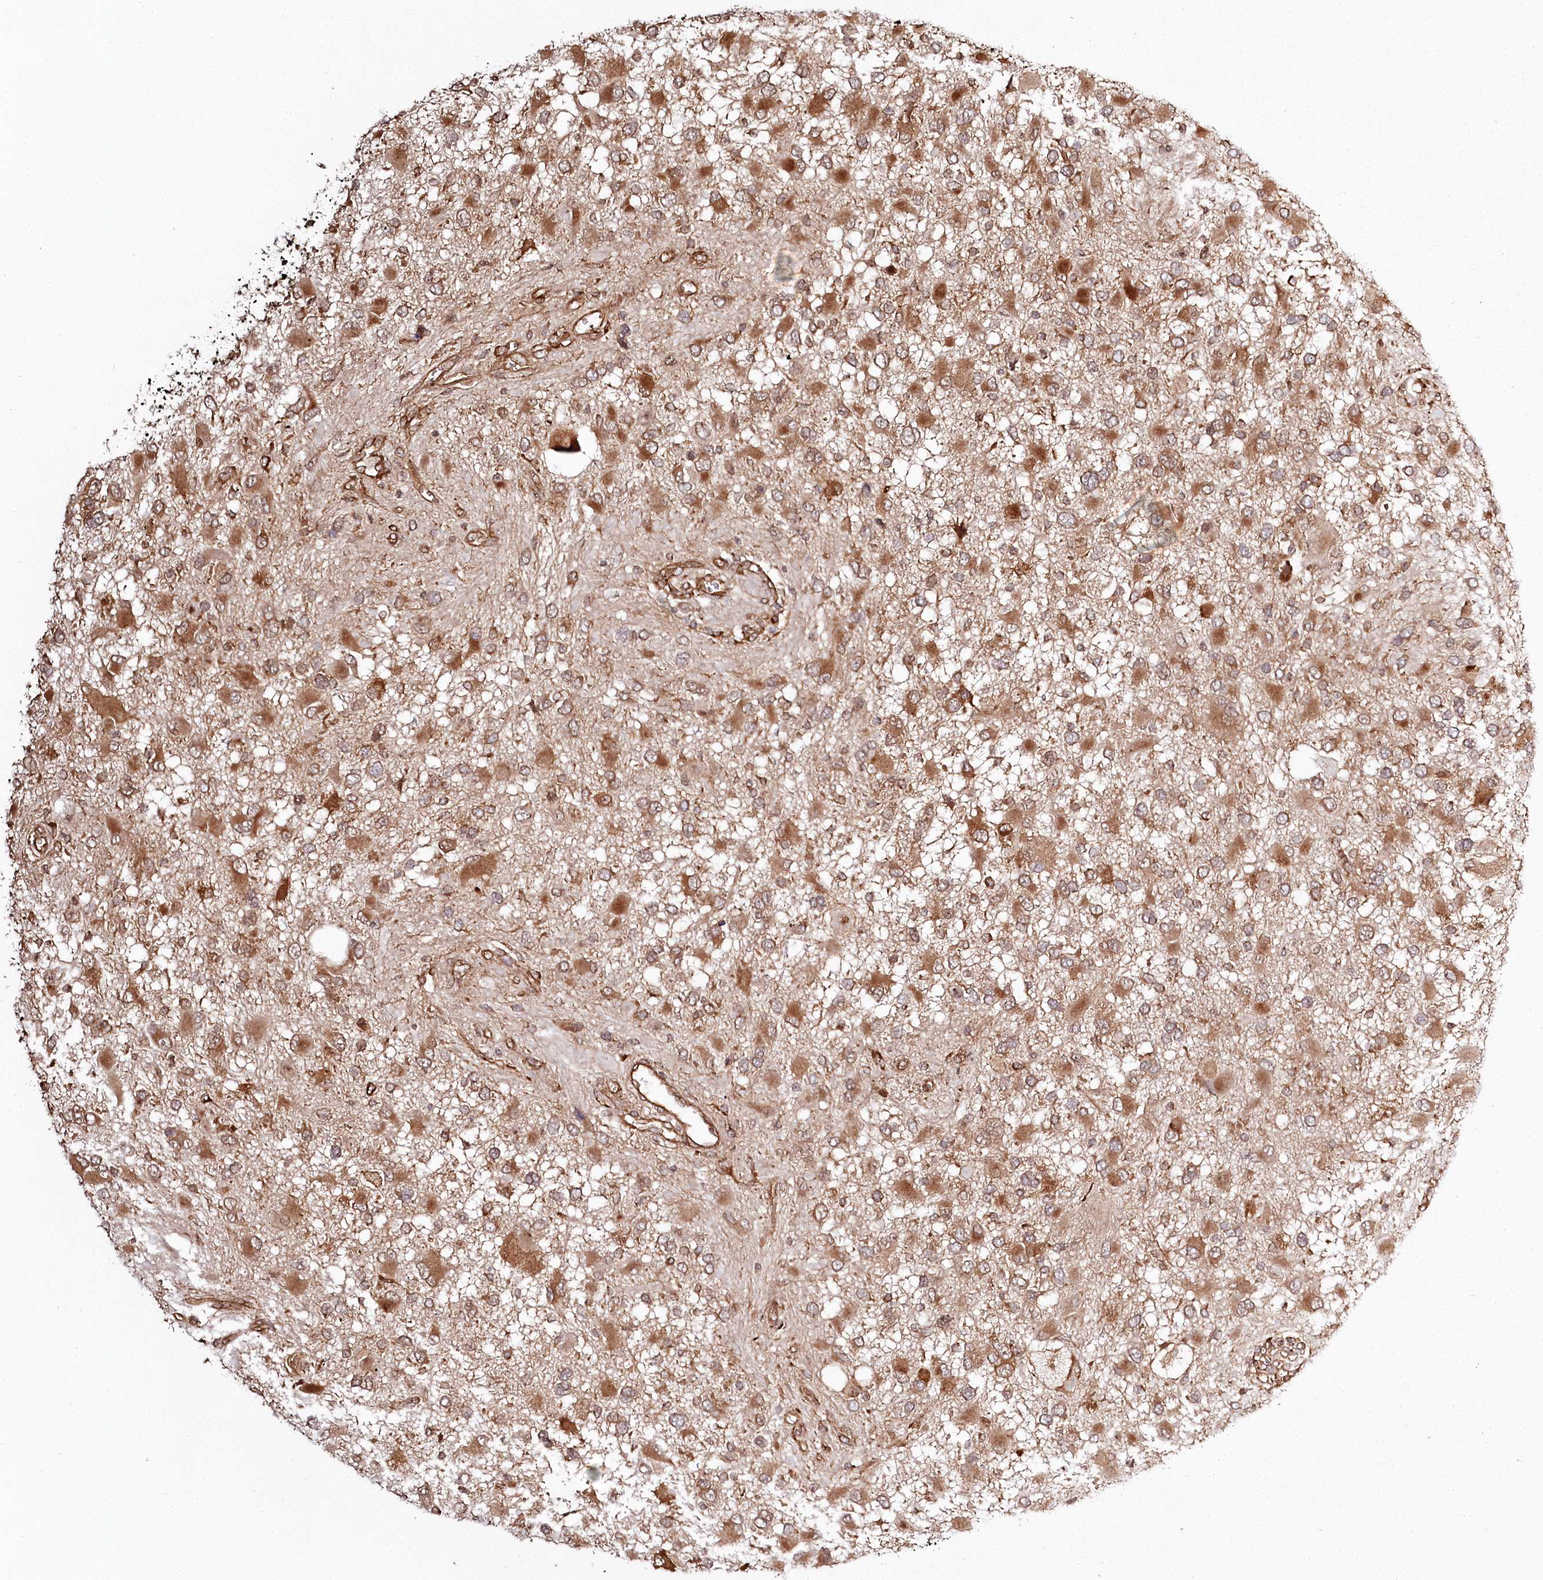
{"staining": {"intensity": "moderate", "quantity": ">75%", "location": "cytoplasmic/membranous"}, "tissue": "glioma", "cell_type": "Tumor cells", "image_type": "cancer", "snomed": [{"axis": "morphology", "description": "Glioma, malignant, High grade"}, {"axis": "topography", "description": "Brain"}], "caption": "Approximately >75% of tumor cells in human glioma demonstrate moderate cytoplasmic/membranous protein expression as visualized by brown immunohistochemical staining.", "gene": "FAM13A", "patient": {"sex": "male", "age": 53}}